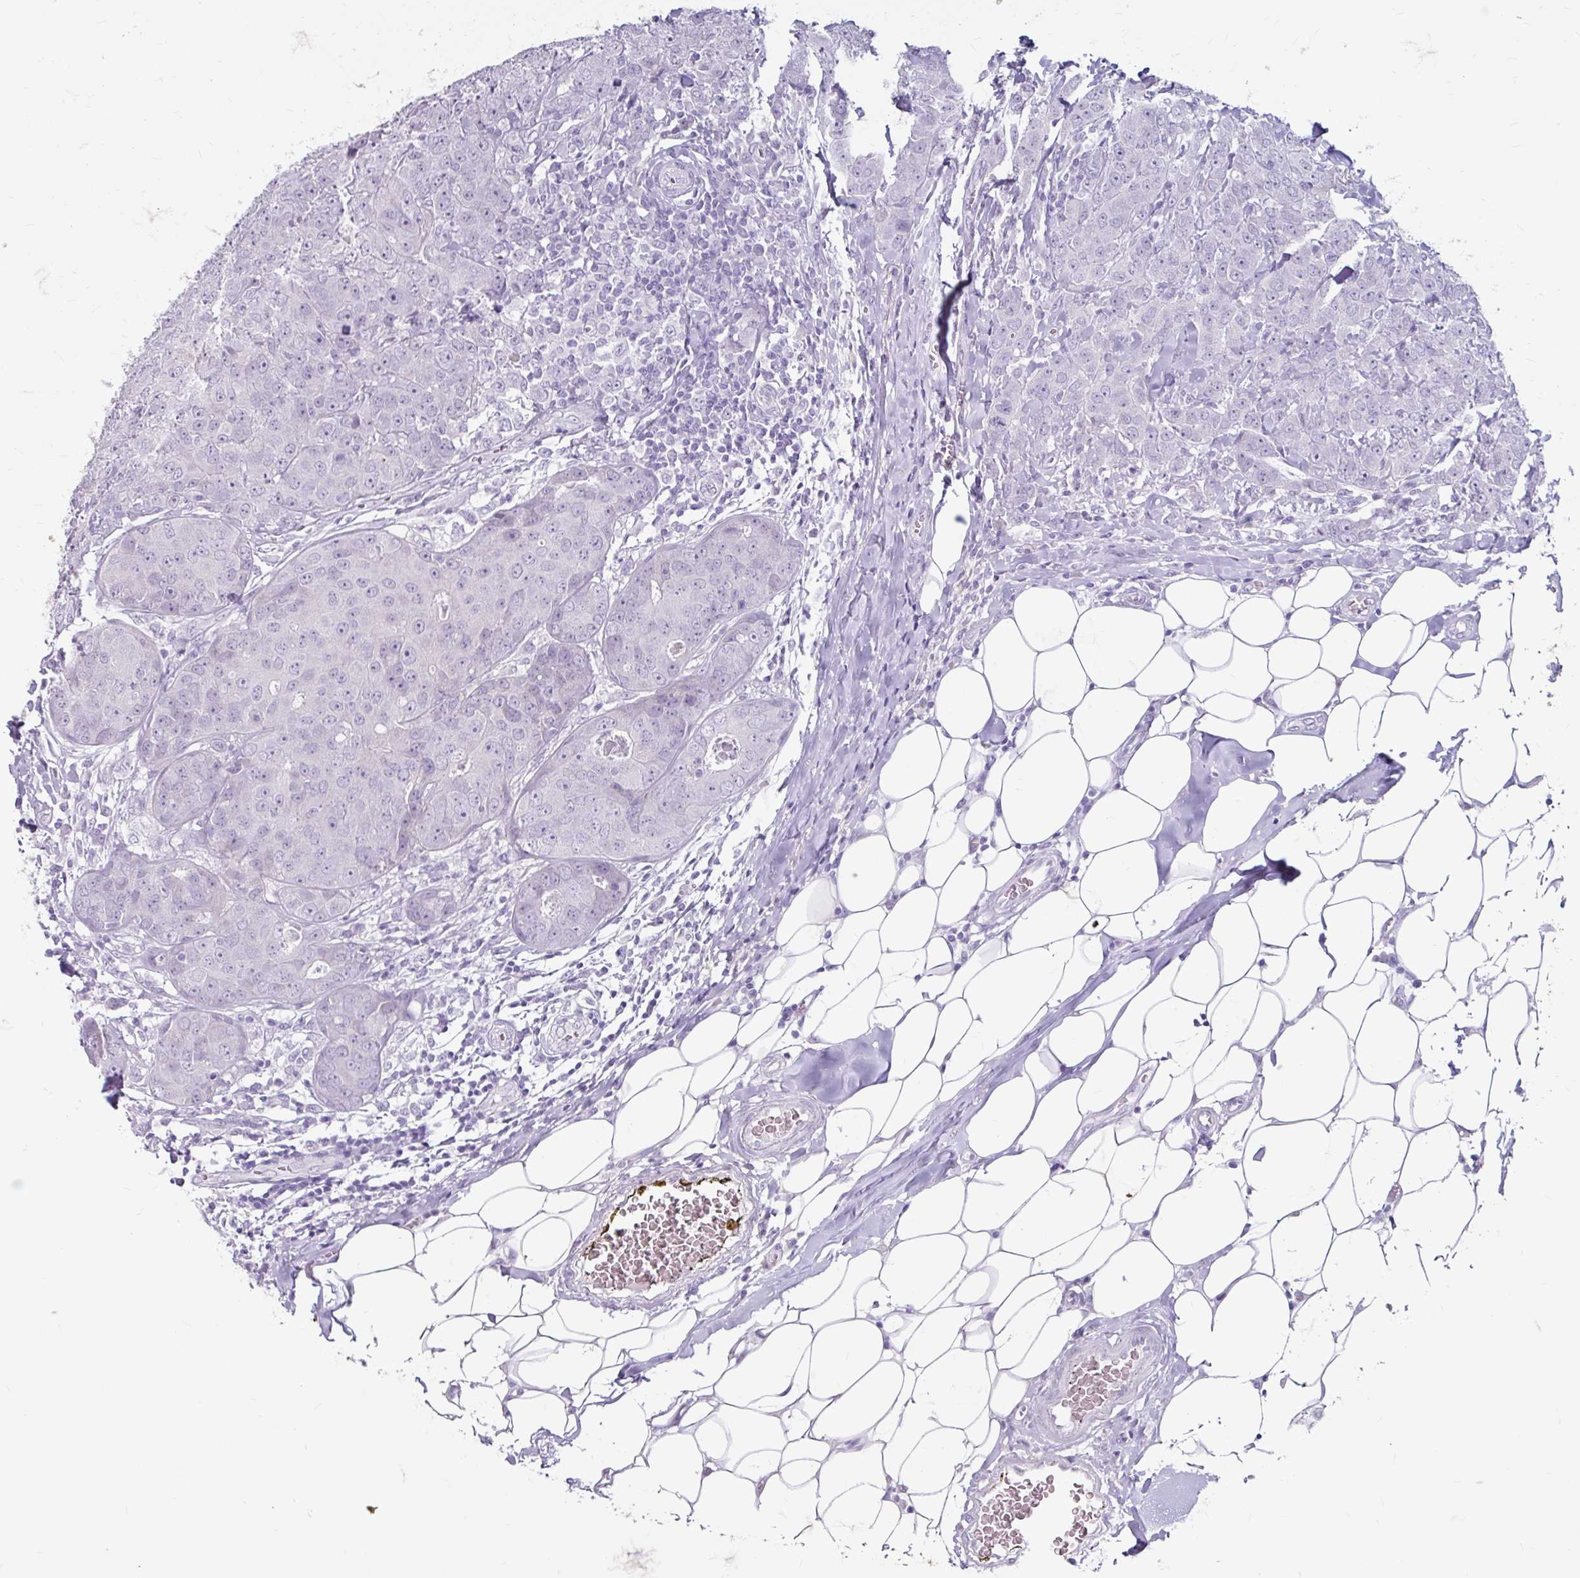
{"staining": {"intensity": "negative", "quantity": "none", "location": "none"}, "tissue": "breast cancer", "cell_type": "Tumor cells", "image_type": "cancer", "snomed": [{"axis": "morphology", "description": "Duct carcinoma"}, {"axis": "topography", "description": "Breast"}], "caption": "An immunohistochemistry image of breast cancer is shown. There is no staining in tumor cells of breast cancer. The staining was performed using DAB to visualize the protein expression in brown, while the nuclei were stained in blue with hematoxylin (Magnification: 20x).", "gene": "ANKRD1", "patient": {"sex": "female", "age": 43}}